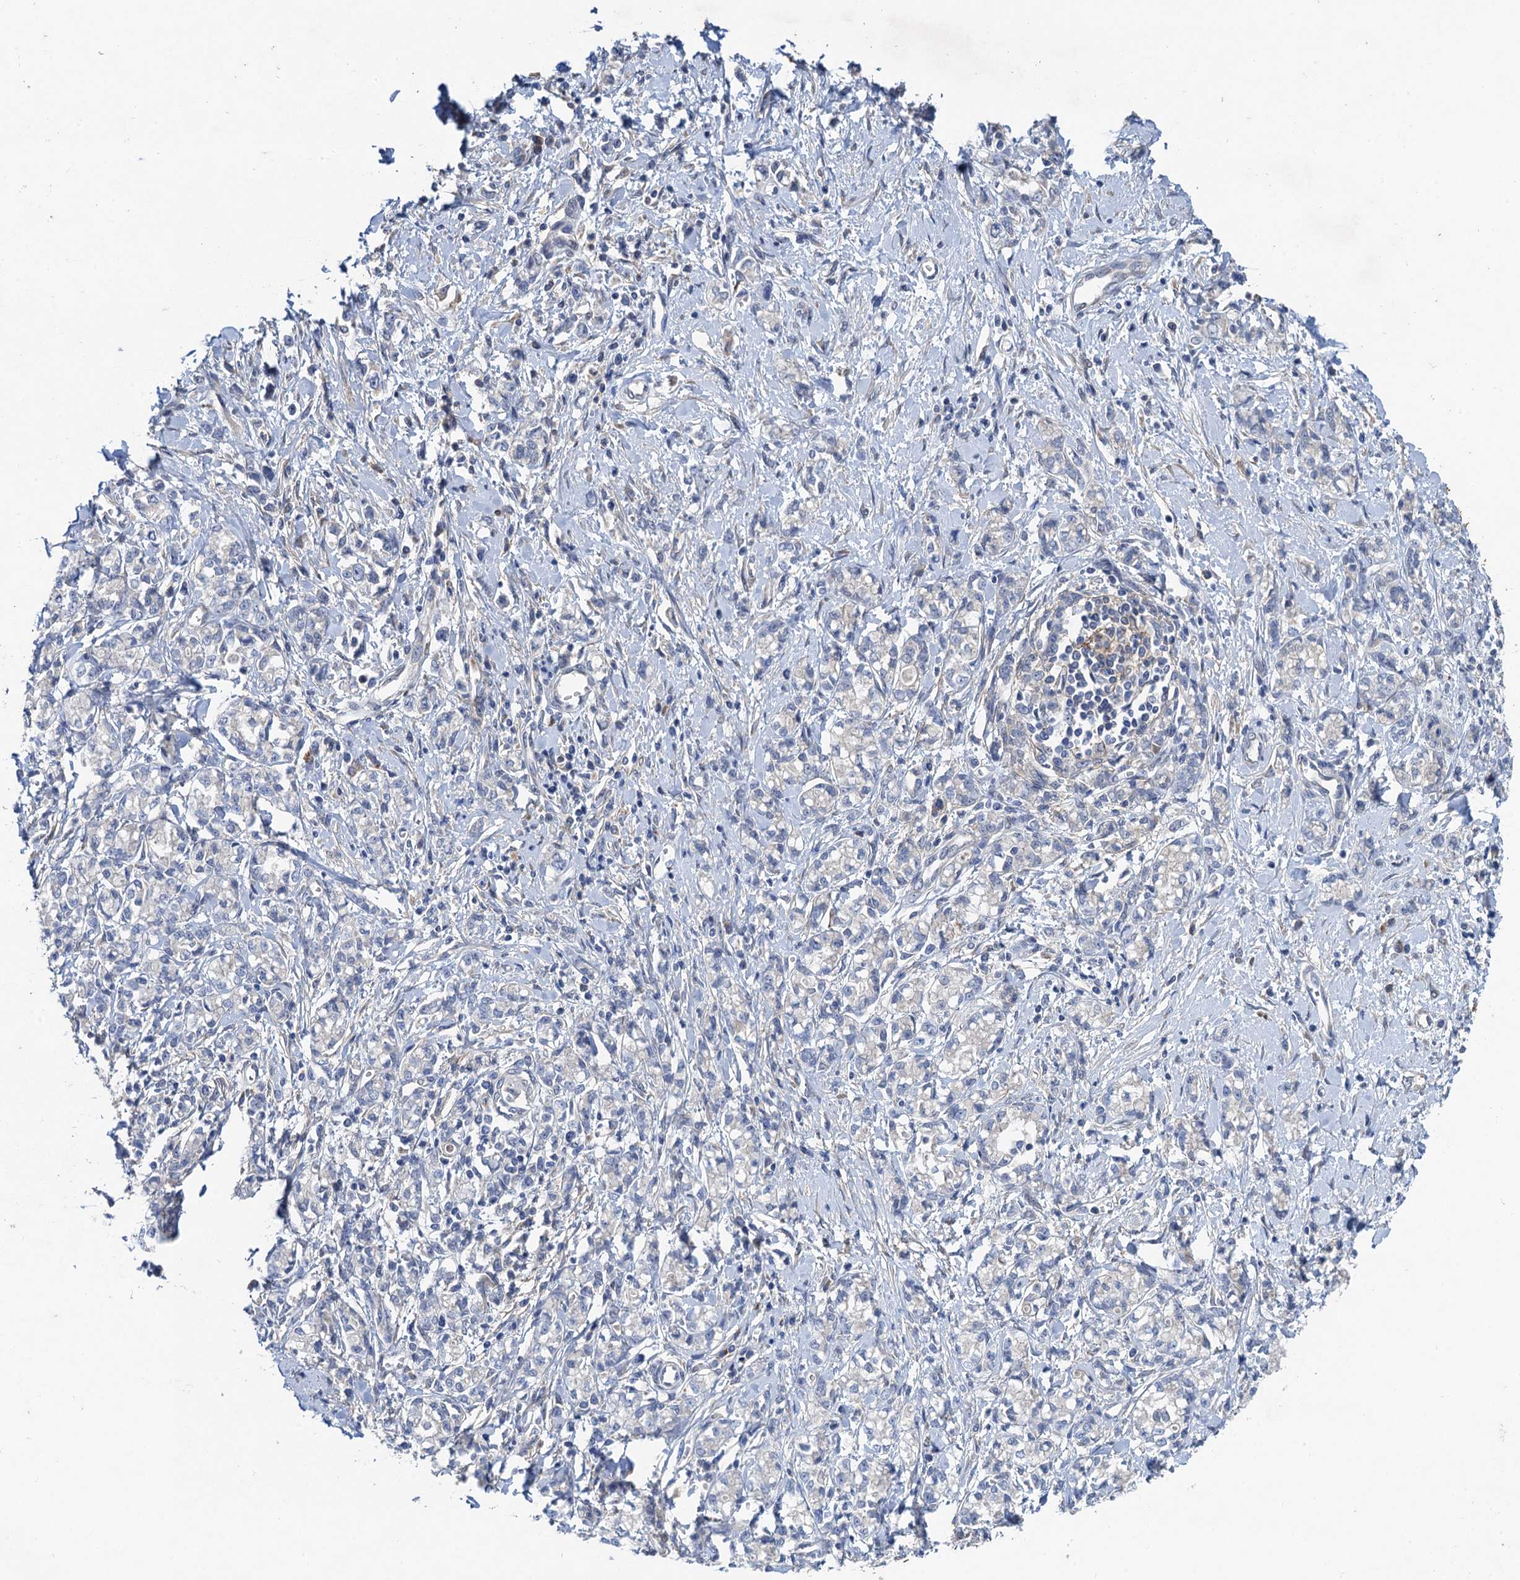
{"staining": {"intensity": "negative", "quantity": "none", "location": "none"}, "tissue": "stomach cancer", "cell_type": "Tumor cells", "image_type": "cancer", "snomed": [{"axis": "morphology", "description": "Adenocarcinoma, NOS"}, {"axis": "topography", "description": "Stomach"}], "caption": "Immunohistochemistry histopathology image of stomach adenocarcinoma stained for a protein (brown), which shows no expression in tumor cells. (DAB (3,3'-diaminobenzidine) immunohistochemistry (IHC) visualized using brightfield microscopy, high magnification).", "gene": "TMEM39B", "patient": {"sex": "female", "age": 76}}